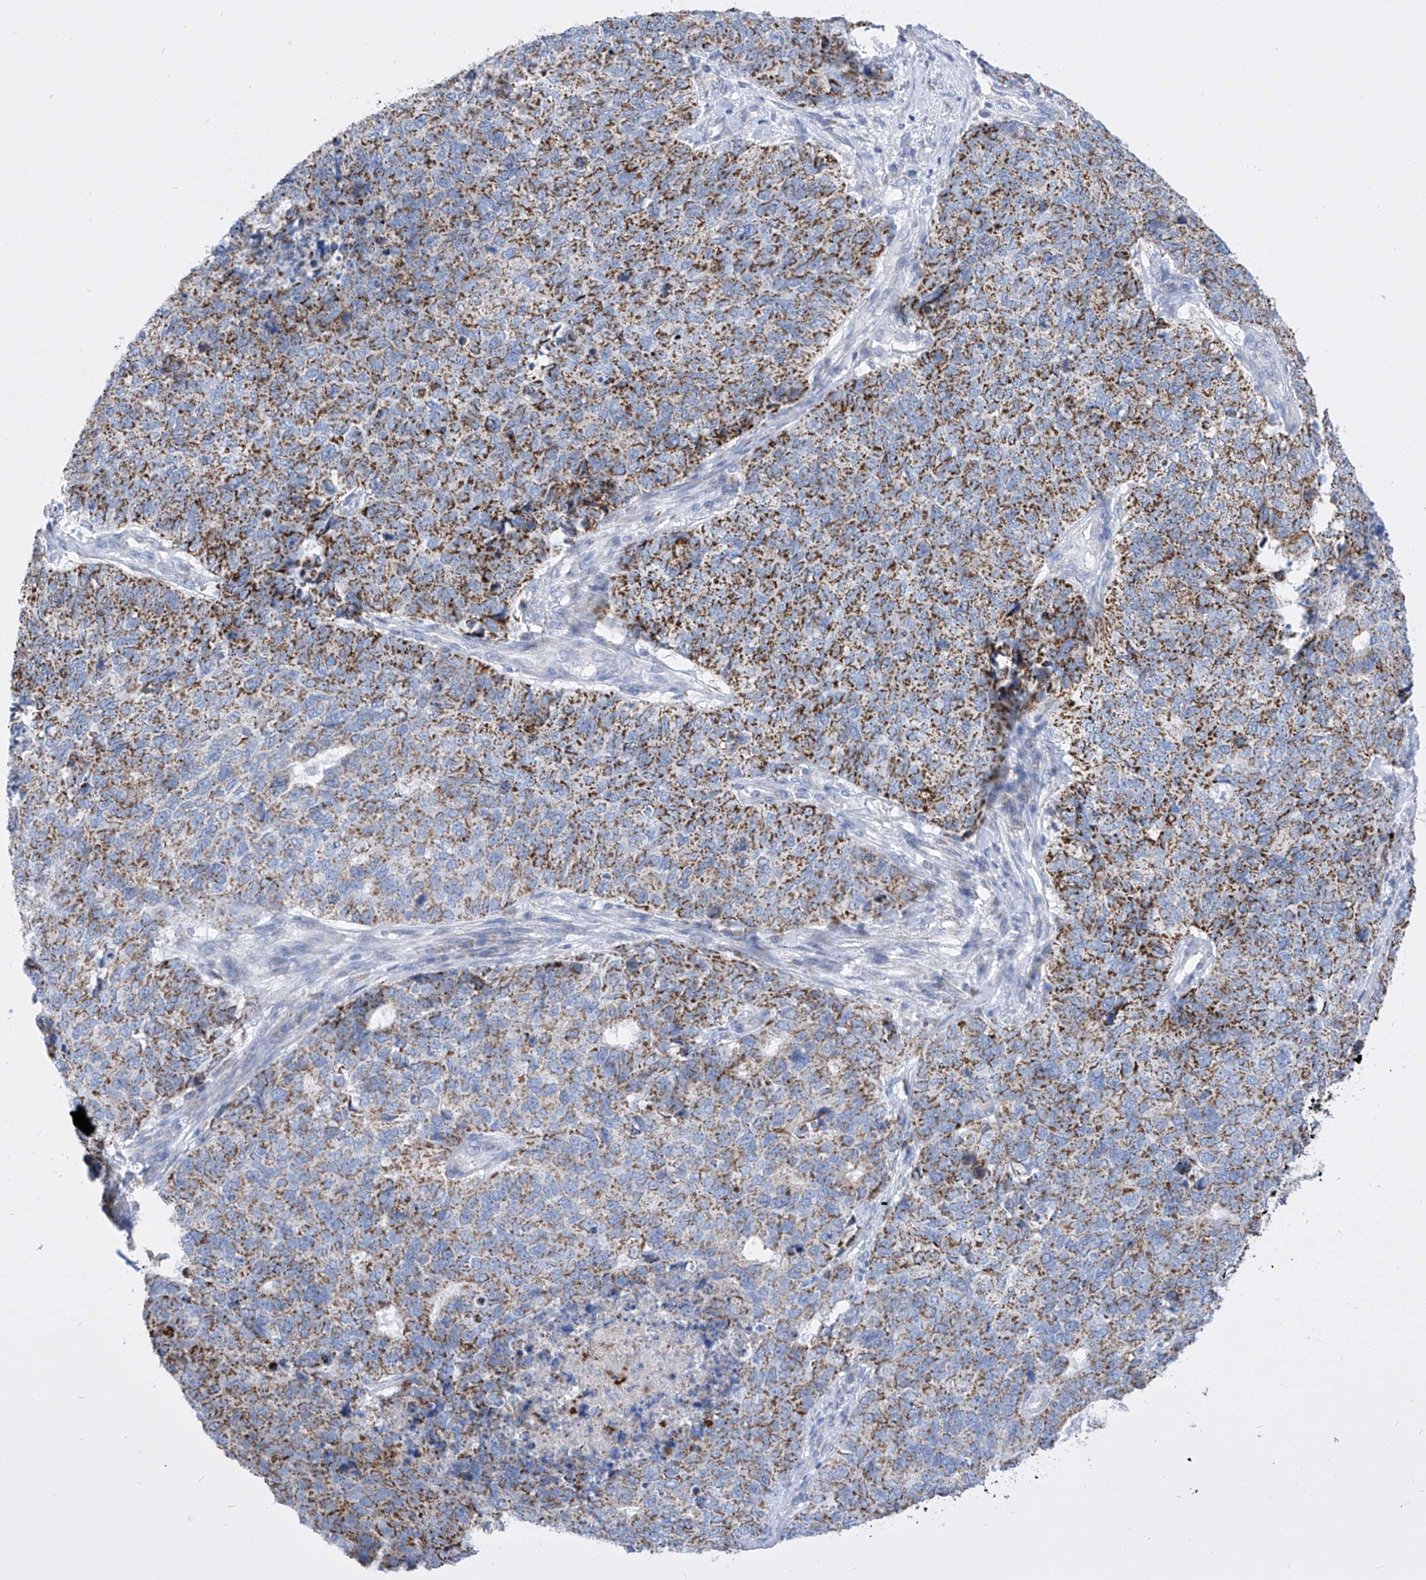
{"staining": {"intensity": "moderate", "quantity": ">75%", "location": "cytoplasmic/membranous"}, "tissue": "cervical cancer", "cell_type": "Tumor cells", "image_type": "cancer", "snomed": [{"axis": "morphology", "description": "Squamous cell carcinoma, NOS"}, {"axis": "topography", "description": "Cervix"}], "caption": "Cervical cancer tissue exhibits moderate cytoplasmic/membranous expression in about >75% of tumor cells The staining is performed using DAB brown chromogen to label protein expression. The nuclei are counter-stained blue using hematoxylin.", "gene": "COQ3", "patient": {"sex": "female", "age": 63}}